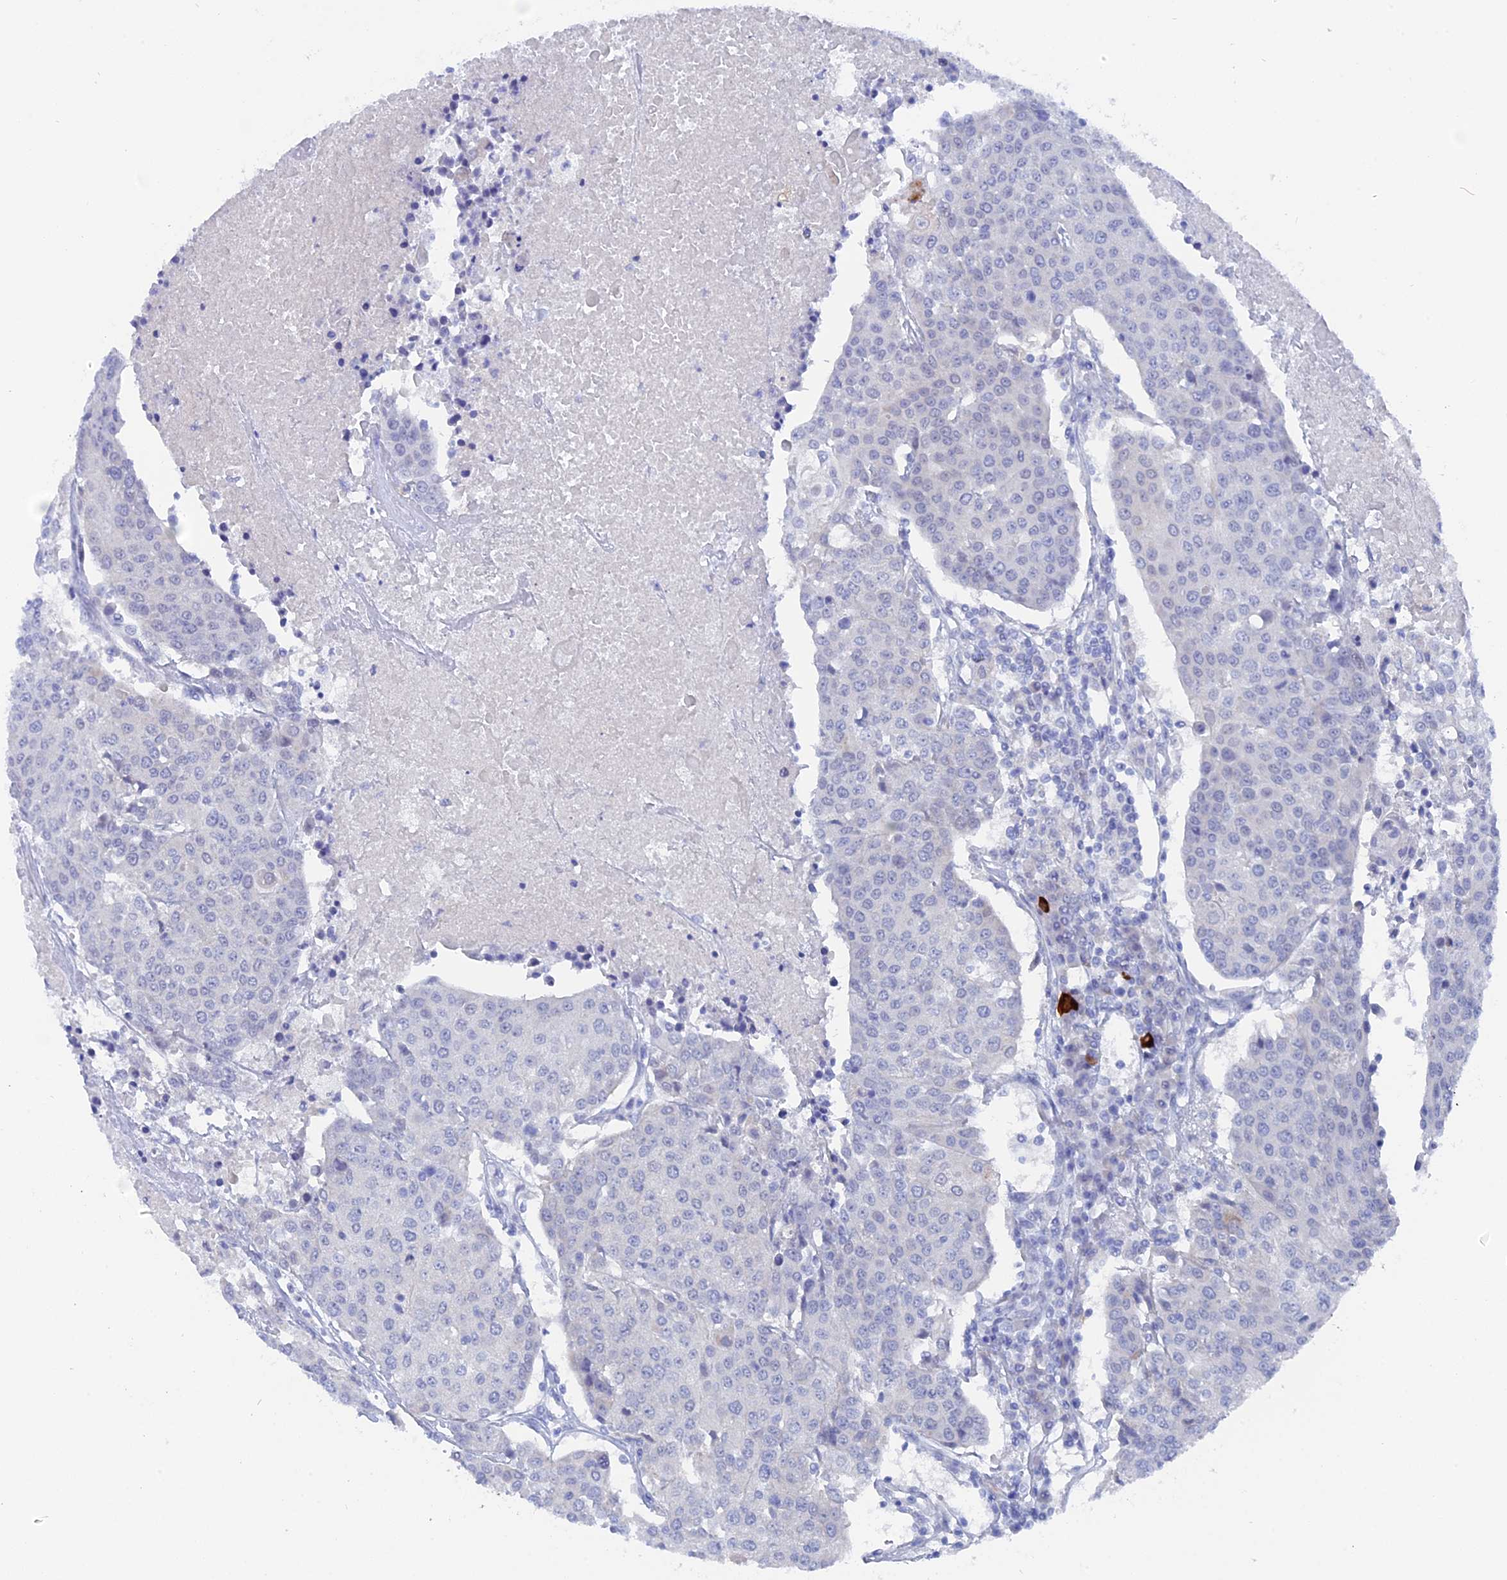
{"staining": {"intensity": "negative", "quantity": "none", "location": "none"}, "tissue": "urothelial cancer", "cell_type": "Tumor cells", "image_type": "cancer", "snomed": [{"axis": "morphology", "description": "Urothelial carcinoma, High grade"}, {"axis": "topography", "description": "Urinary bladder"}], "caption": "Immunohistochemistry (IHC) of human urothelial cancer displays no expression in tumor cells. (DAB immunohistochemistry with hematoxylin counter stain).", "gene": "DACT3", "patient": {"sex": "female", "age": 85}}